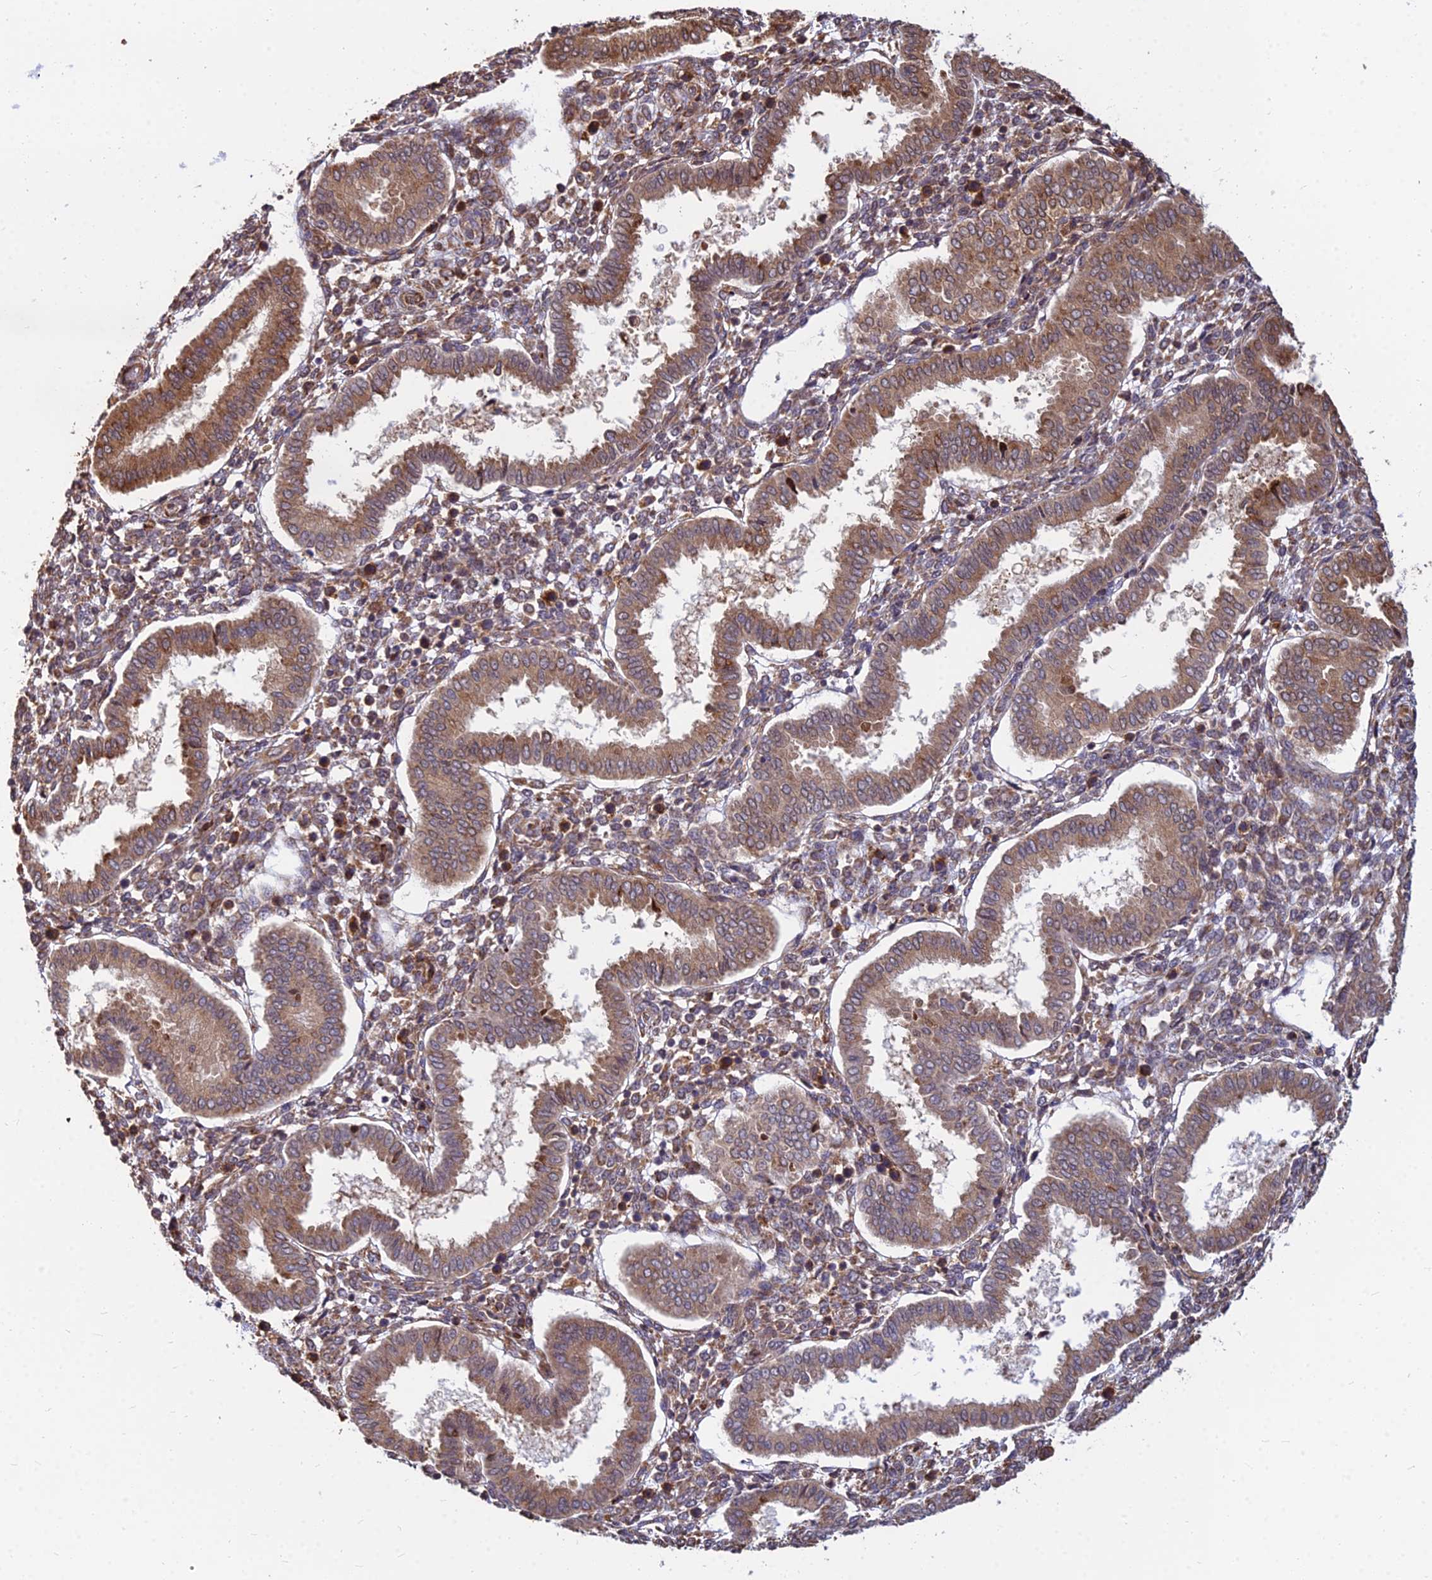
{"staining": {"intensity": "moderate", "quantity": "<25%", "location": "cytoplasmic/membranous"}, "tissue": "endometrium", "cell_type": "Cells in endometrial stroma", "image_type": "normal", "snomed": [{"axis": "morphology", "description": "Normal tissue, NOS"}, {"axis": "topography", "description": "Endometrium"}], "caption": "Moderate cytoplasmic/membranous expression for a protein is present in about <25% of cells in endometrial stroma of unremarkable endometrium using immunohistochemistry.", "gene": "CCT6A", "patient": {"sex": "female", "age": 24}}